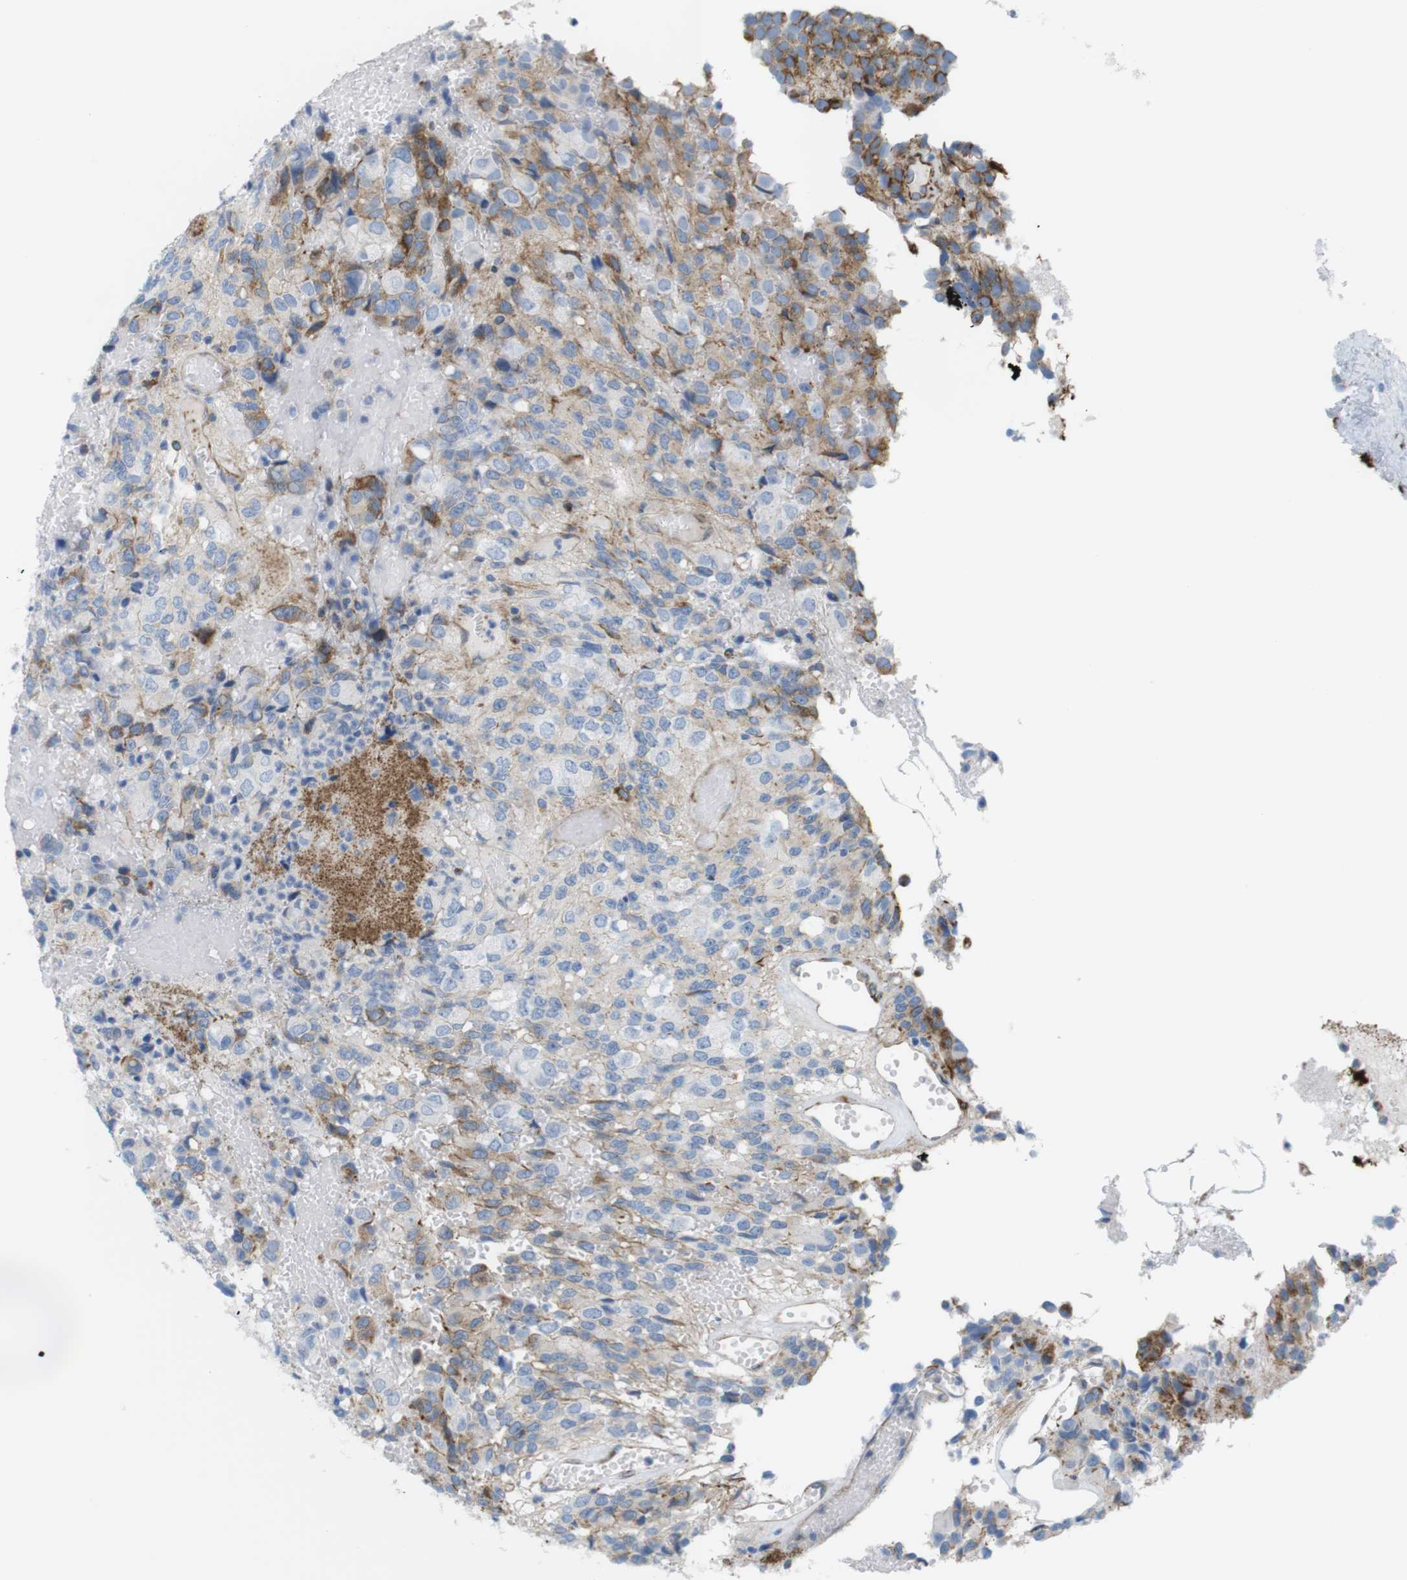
{"staining": {"intensity": "negative", "quantity": "none", "location": "none"}, "tissue": "glioma", "cell_type": "Tumor cells", "image_type": "cancer", "snomed": [{"axis": "morphology", "description": "Glioma, malignant, High grade"}, {"axis": "topography", "description": "Brain"}], "caption": "There is no significant positivity in tumor cells of malignant glioma (high-grade). (IHC, brightfield microscopy, high magnification).", "gene": "MYH9", "patient": {"sex": "male", "age": 32}}